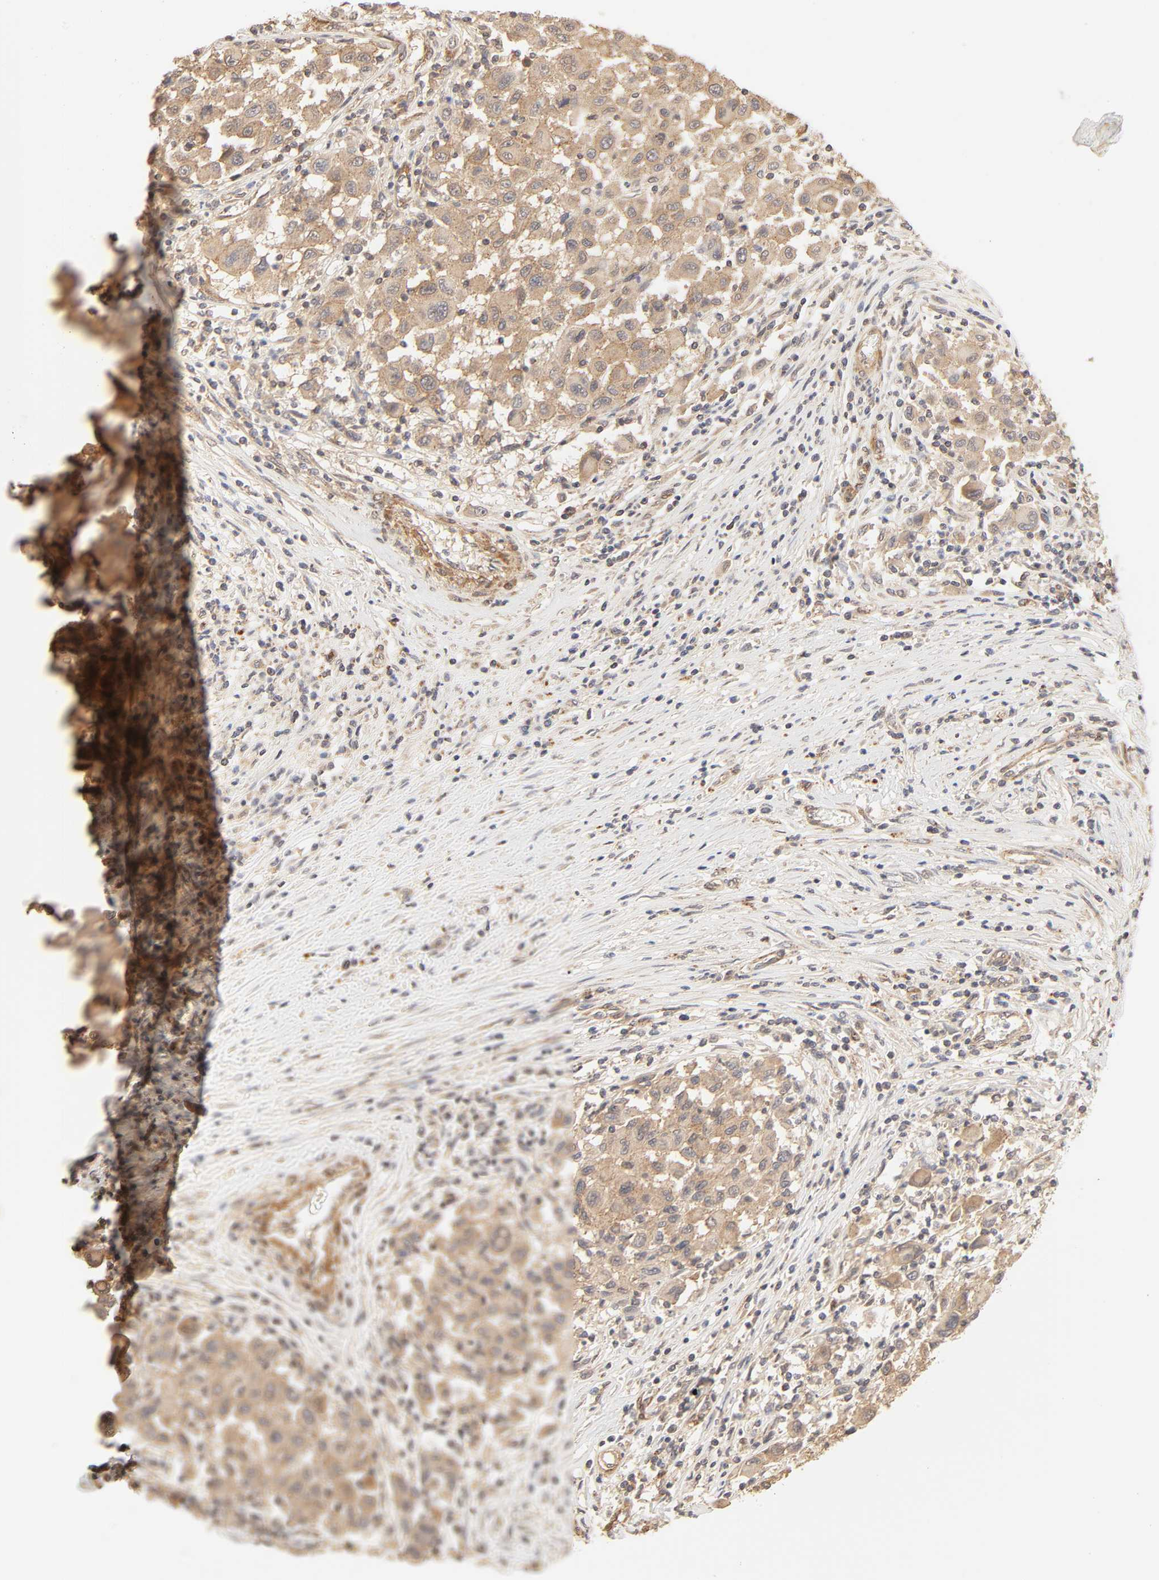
{"staining": {"intensity": "moderate", "quantity": ">75%", "location": "cytoplasmic/membranous"}, "tissue": "melanoma", "cell_type": "Tumor cells", "image_type": "cancer", "snomed": [{"axis": "morphology", "description": "Malignant melanoma, Metastatic site"}, {"axis": "topography", "description": "Lymph node"}], "caption": "Human melanoma stained with a brown dye reveals moderate cytoplasmic/membranous positive positivity in about >75% of tumor cells.", "gene": "EPS8", "patient": {"sex": "male", "age": 61}}